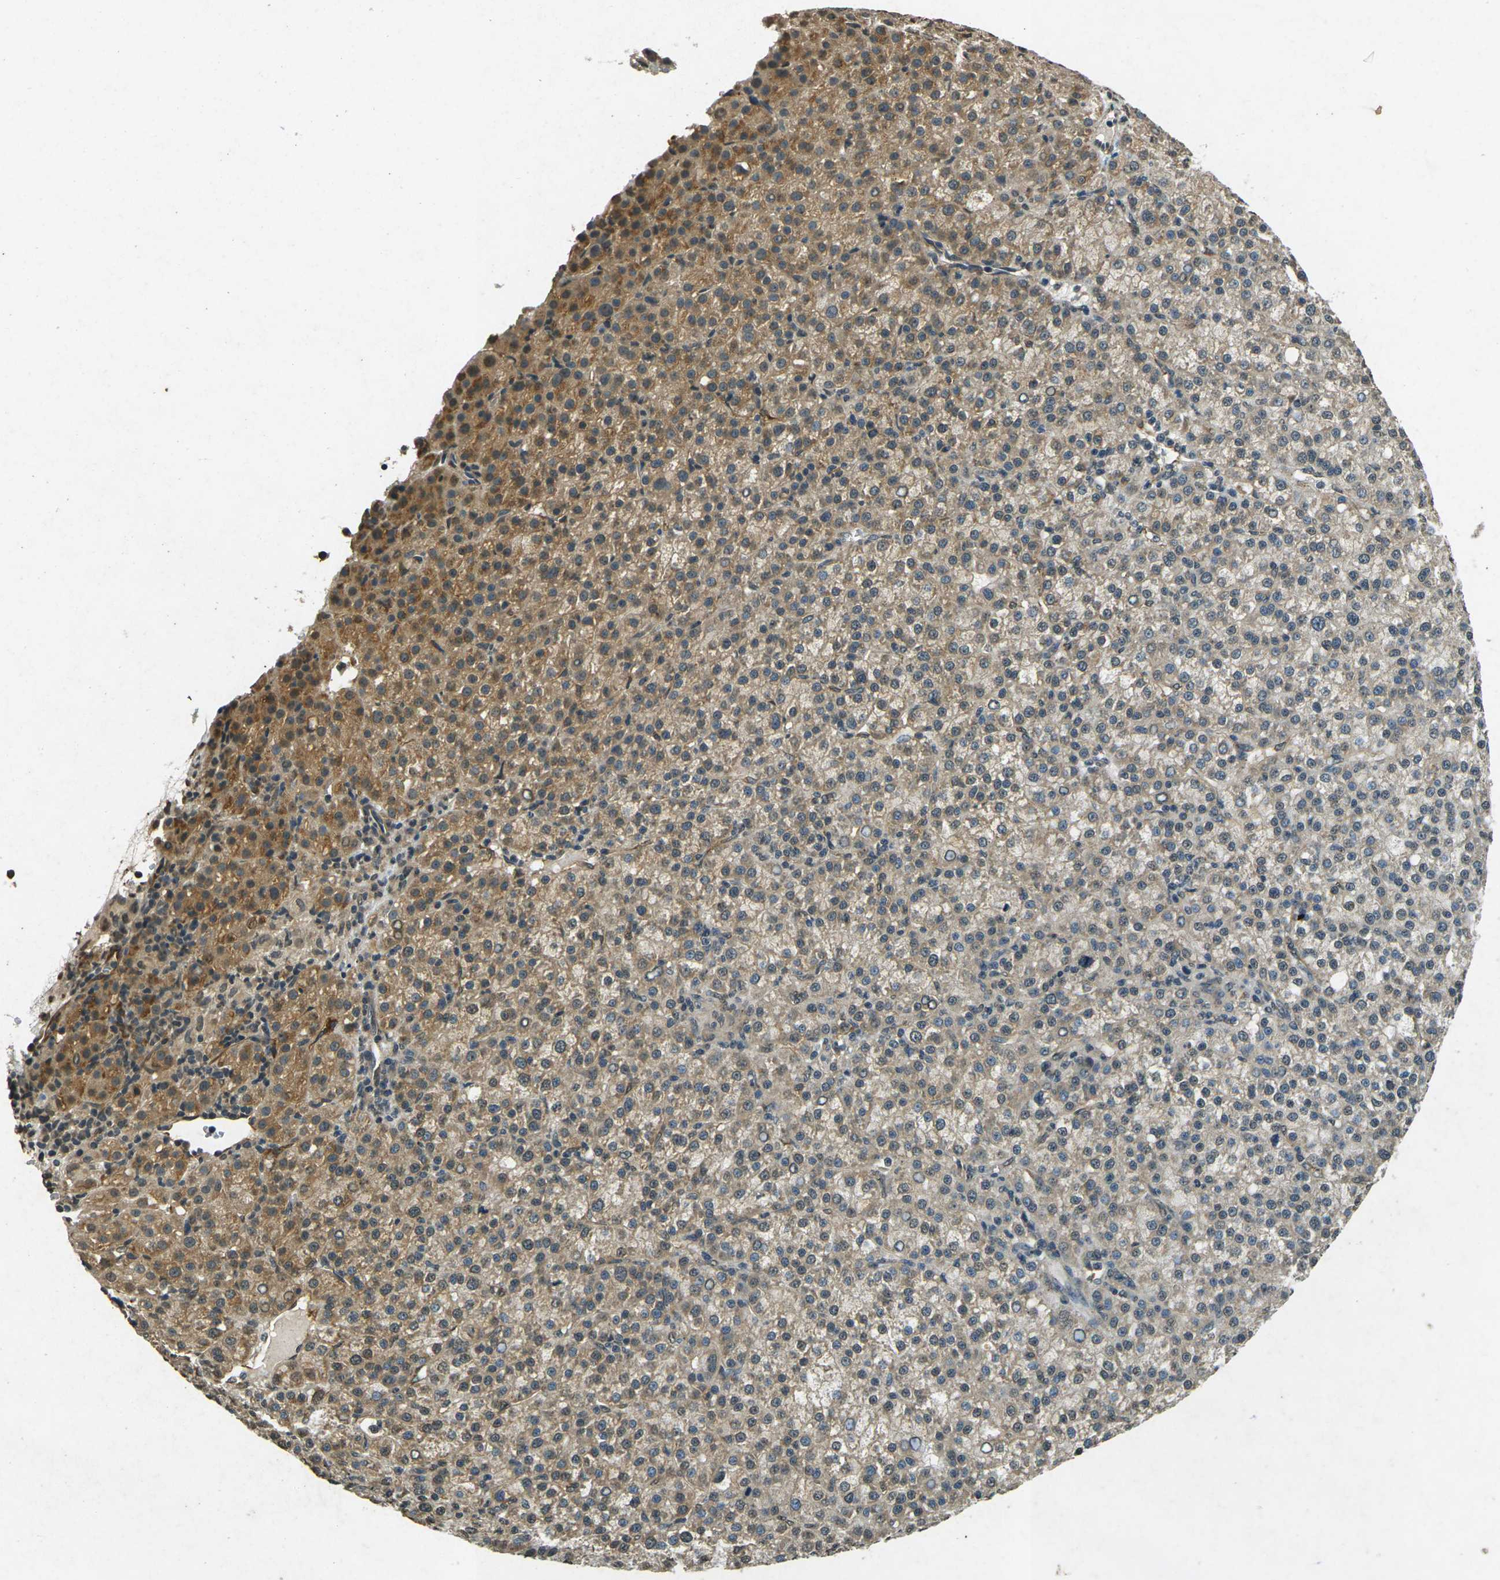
{"staining": {"intensity": "moderate", "quantity": ">75%", "location": "cytoplasmic/membranous"}, "tissue": "liver cancer", "cell_type": "Tumor cells", "image_type": "cancer", "snomed": [{"axis": "morphology", "description": "Carcinoma, Hepatocellular, NOS"}, {"axis": "topography", "description": "Liver"}], "caption": "Protein analysis of liver cancer (hepatocellular carcinoma) tissue reveals moderate cytoplasmic/membranous staining in about >75% of tumor cells. Ihc stains the protein of interest in brown and the nuclei are stained blue.", "gene": "PDE2A", "patient": {"sex": "female", "age": 58}}